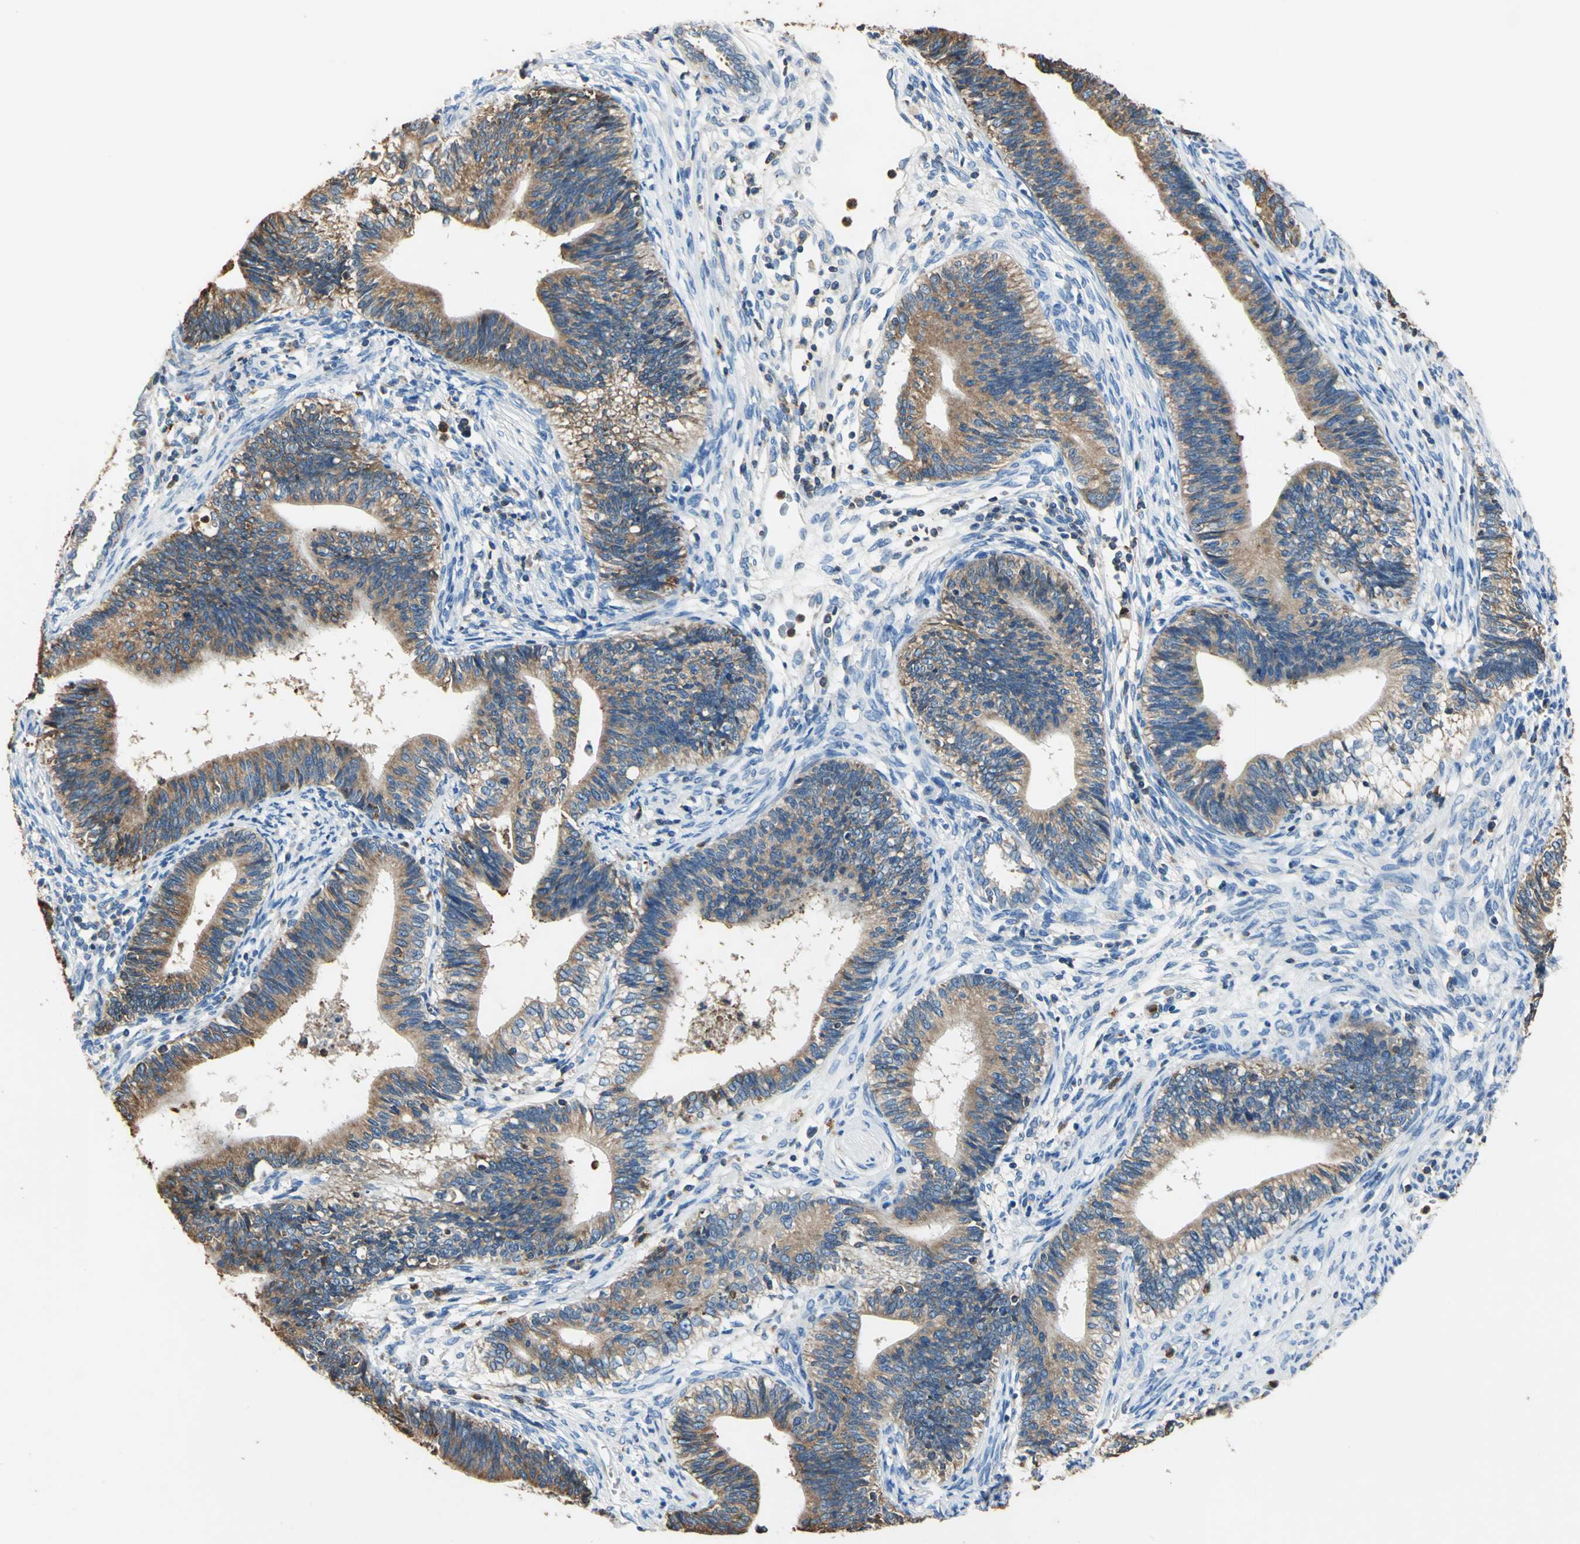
{"staining": {"intensity": "strong", "quantity": ">75%", "location": "cytoplasmic/membranous"}, "tissue": "cervical cancer", "cell_type": "Tumor cells", "image_type": "cancer", "snomed": [{"axis": "morphology", "description": "Adenocarcinoma, NOS"}, {"axis": "topography", "description": "Cervix"}], "caption": "The histopathology image reveals a brown stain indicating the presence of a protein in the cytoplasmic/membranous of tumor cells in cervical adenocarcinoma.", "gene": "SEPTIN6", "patient": {"sex": "female", "age": 44}}